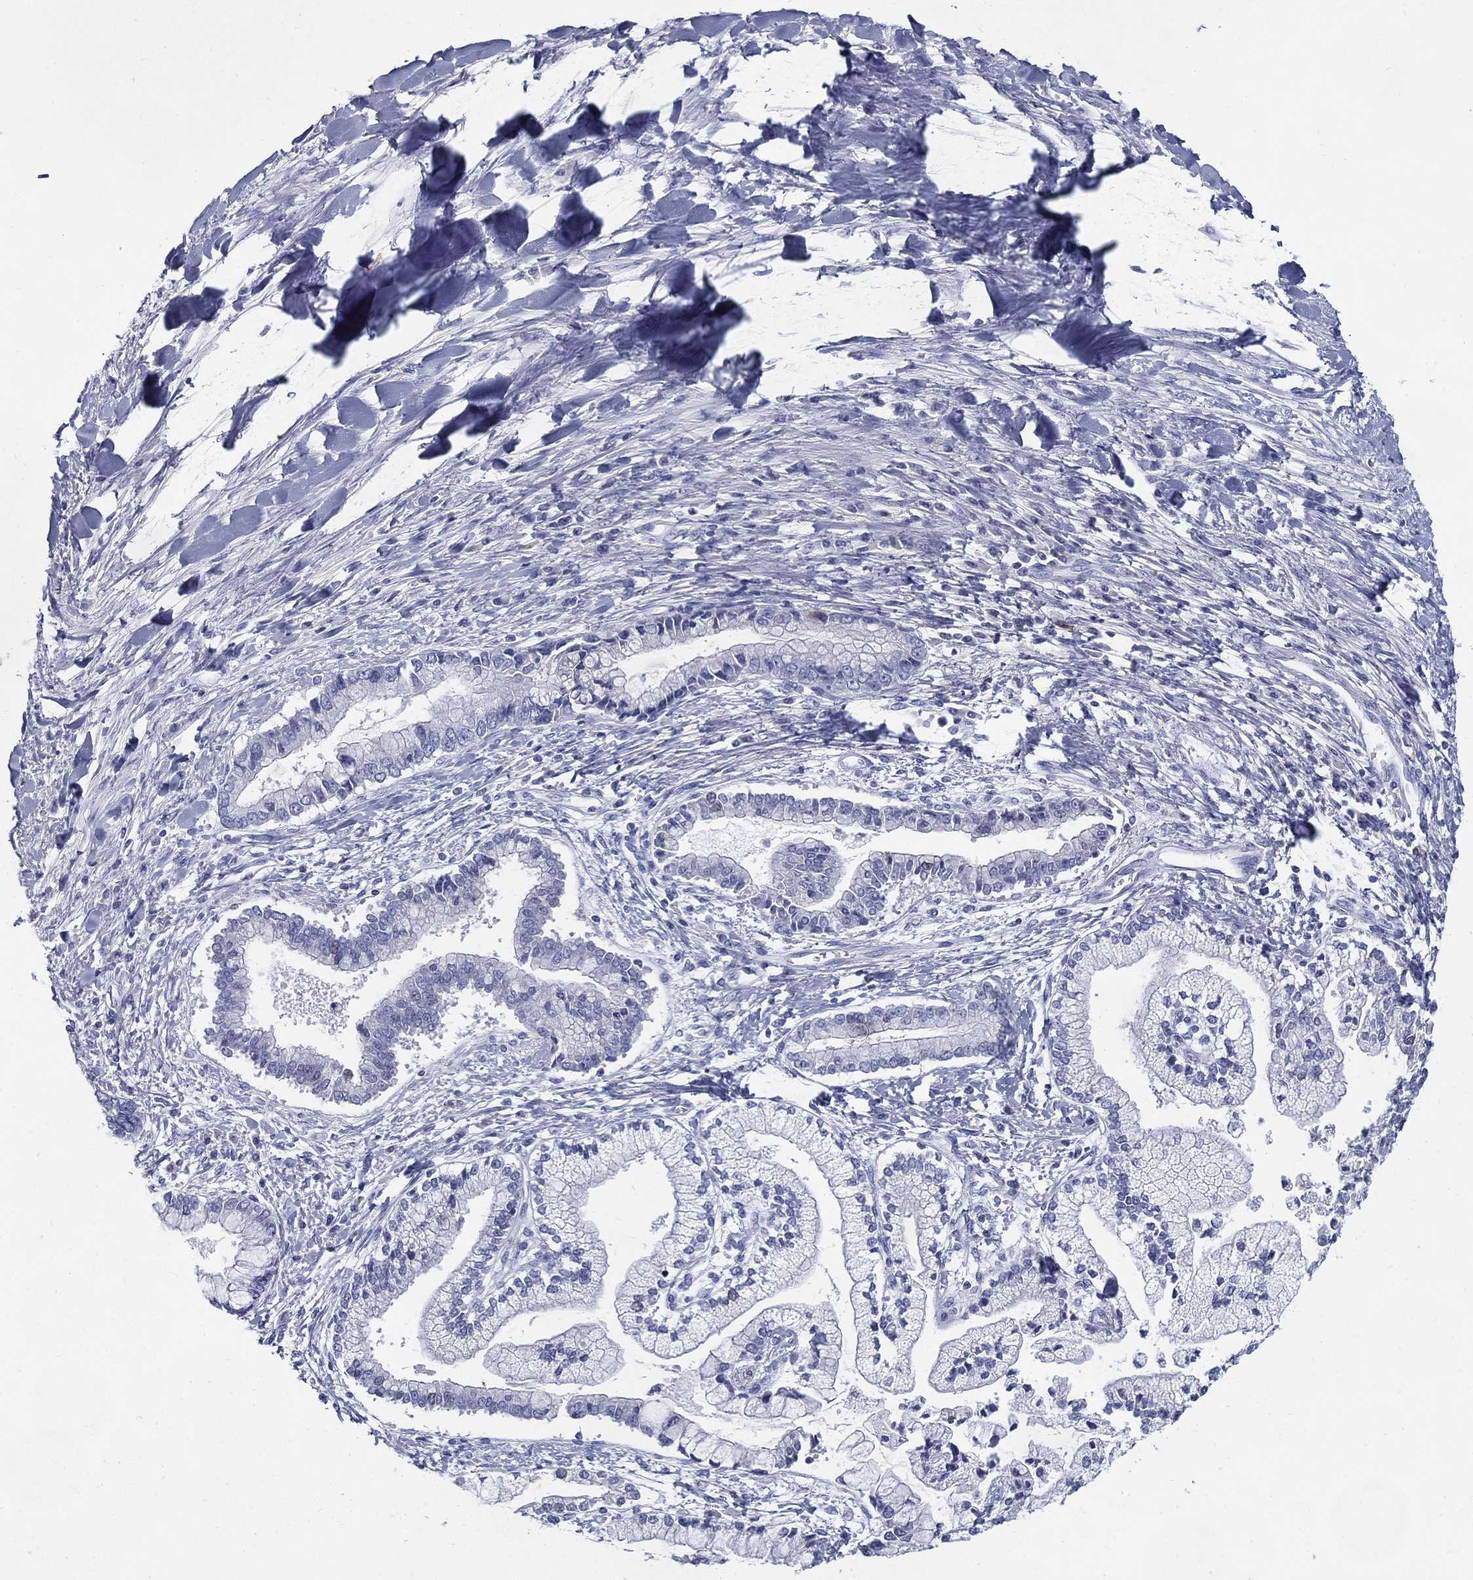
{"staining": {"intensity": "negative", "quantity": "none", "location": "none"}, "tissue": "liver cancer", "cell_type": "Tumor cells", "image_type": "cancer", "snomed": [{"axis": "morphology", "description": "Cholangiocarcinoma"}, {"axis": "topography", "description": "Liver"}], "caption": "DAB immunohistochemical staining of human cholangiocarcinoma (liver) displays no significant staining in tumor cells.", "gene": "KIF2C", "patient": {"sex": "male", "age": 50}}